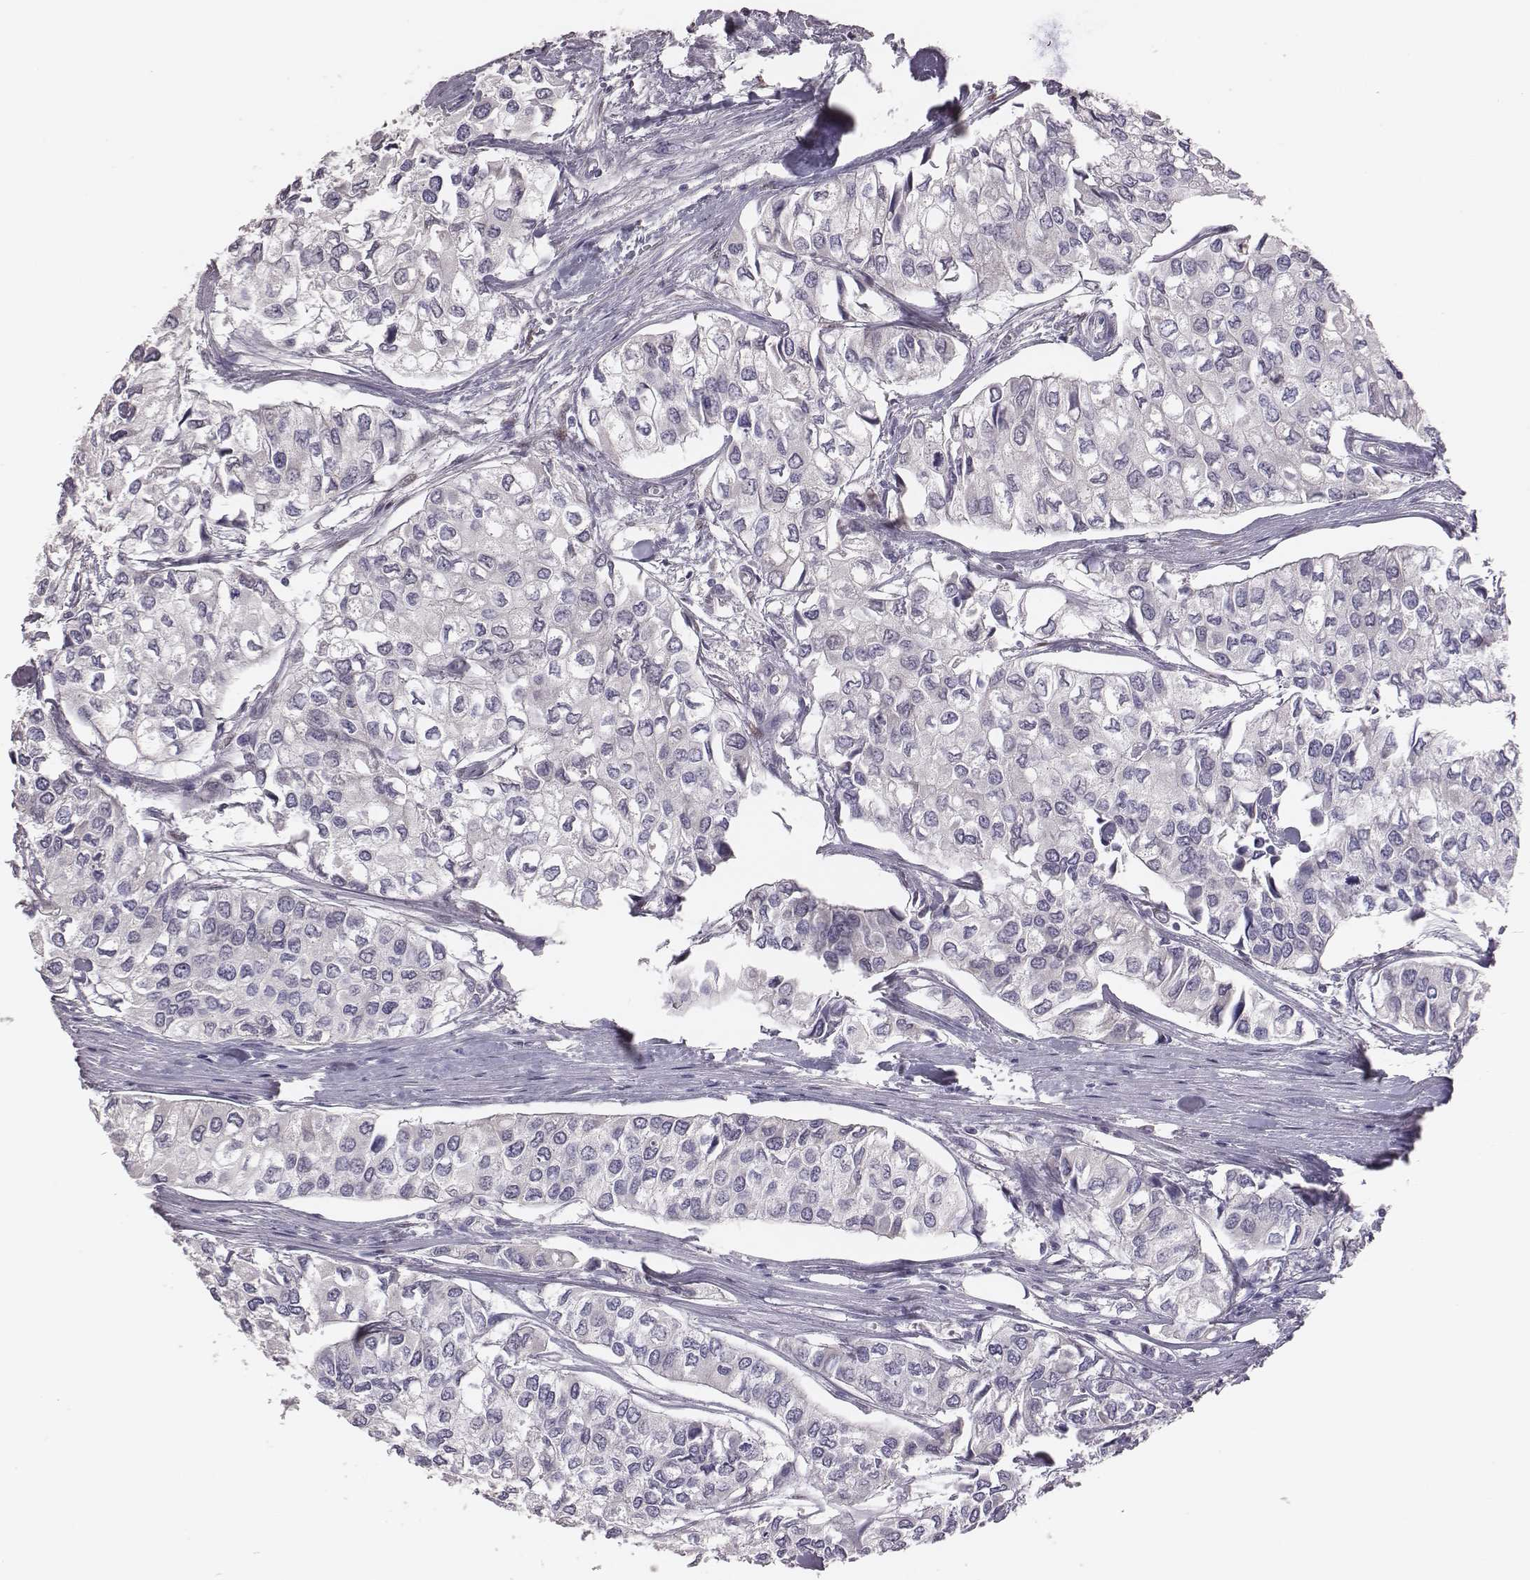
{"staining": {"intensity": "negative", "quantity": "none", "location": "none"}, "tissue": "urothelial cancer", "cell_type": "Tumor cells", "image_type": "cancer", "snomed": [{"axis": "morphology", "description": "Urothelial carcinoma, High grade"}, {"axis": "topography", "description": "Urinary bladder"}], "caption": "A micrograph of human urothelial cancer is negative for staining in tumor cells.", "gene": "EN1", "patient": {"sex": "male", "age": 73}}